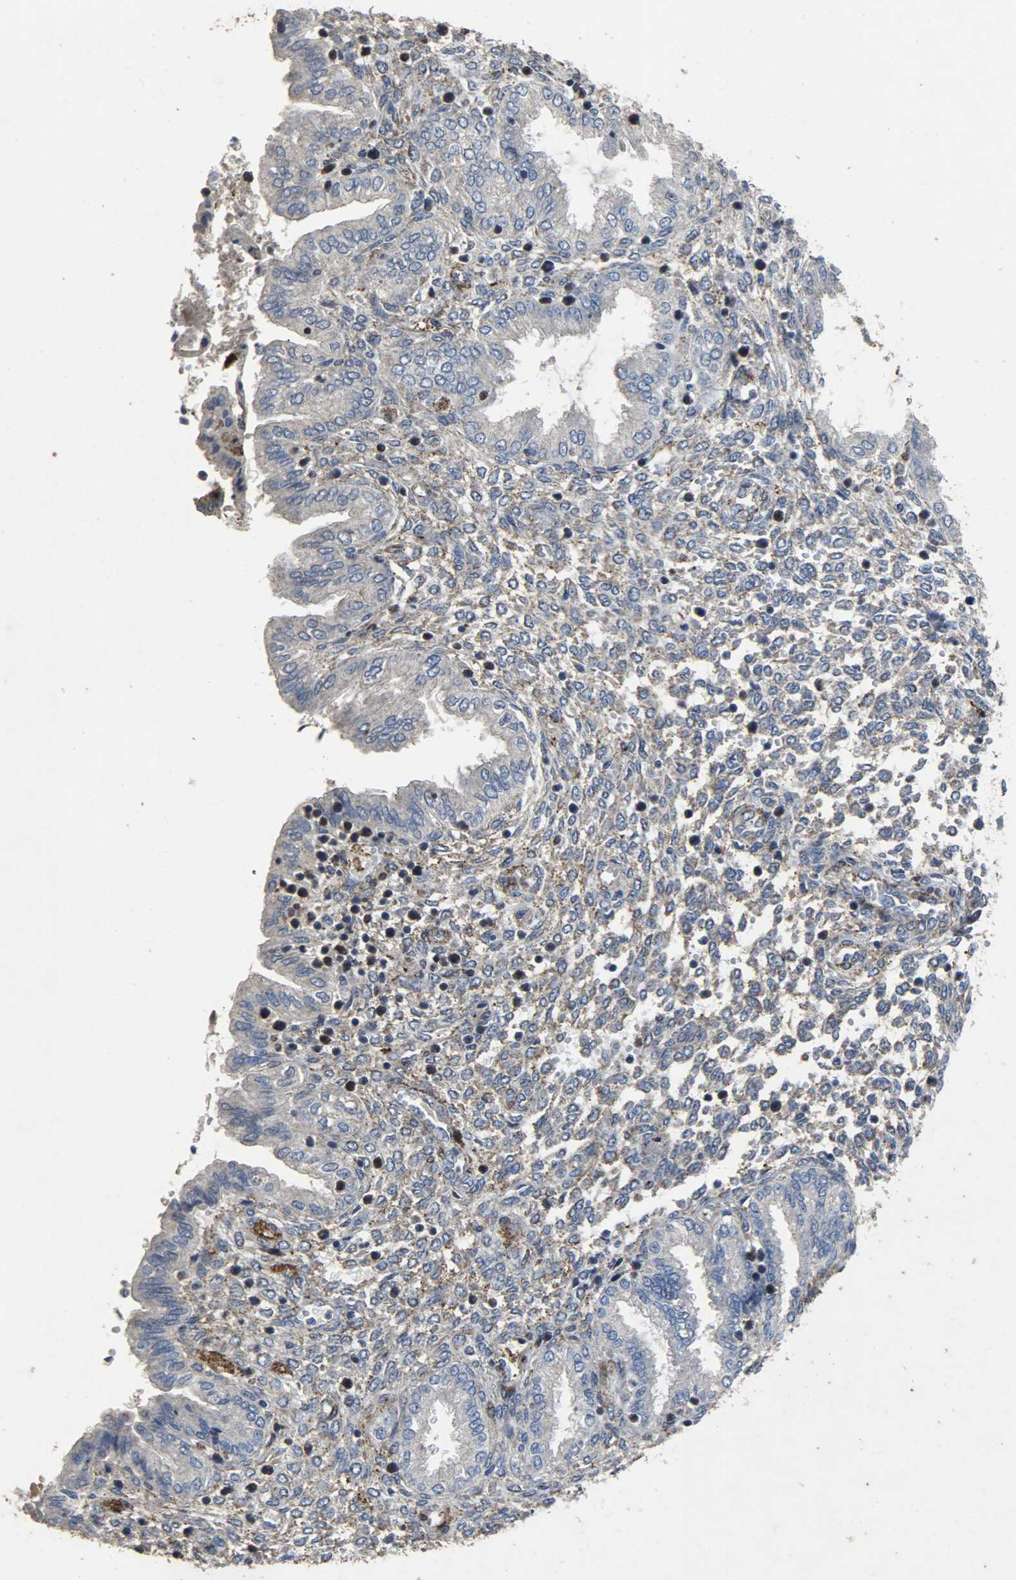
{"staining": {"intensity": "weak", "quantity": "<25%", "location": "cytoplasmic/membranous"}, "tissue": "endometrium", "cell_type": "Cells in endometrial stroma", "image_type": "normal", "snomed": [{"axis": "morphology", "description": "Normal tissue, NOS"}, {"axis": "topography", "description": "Endometrium"}], "caption": "IHC micrograph of unremarkable endometrium: endometrium stained with DAB shows no significant protein expression in cells in endometrial stroma. Nuclei are stained in blue.", "gene": "TPM4", "patient": {"sex": "female", "age": 33}}